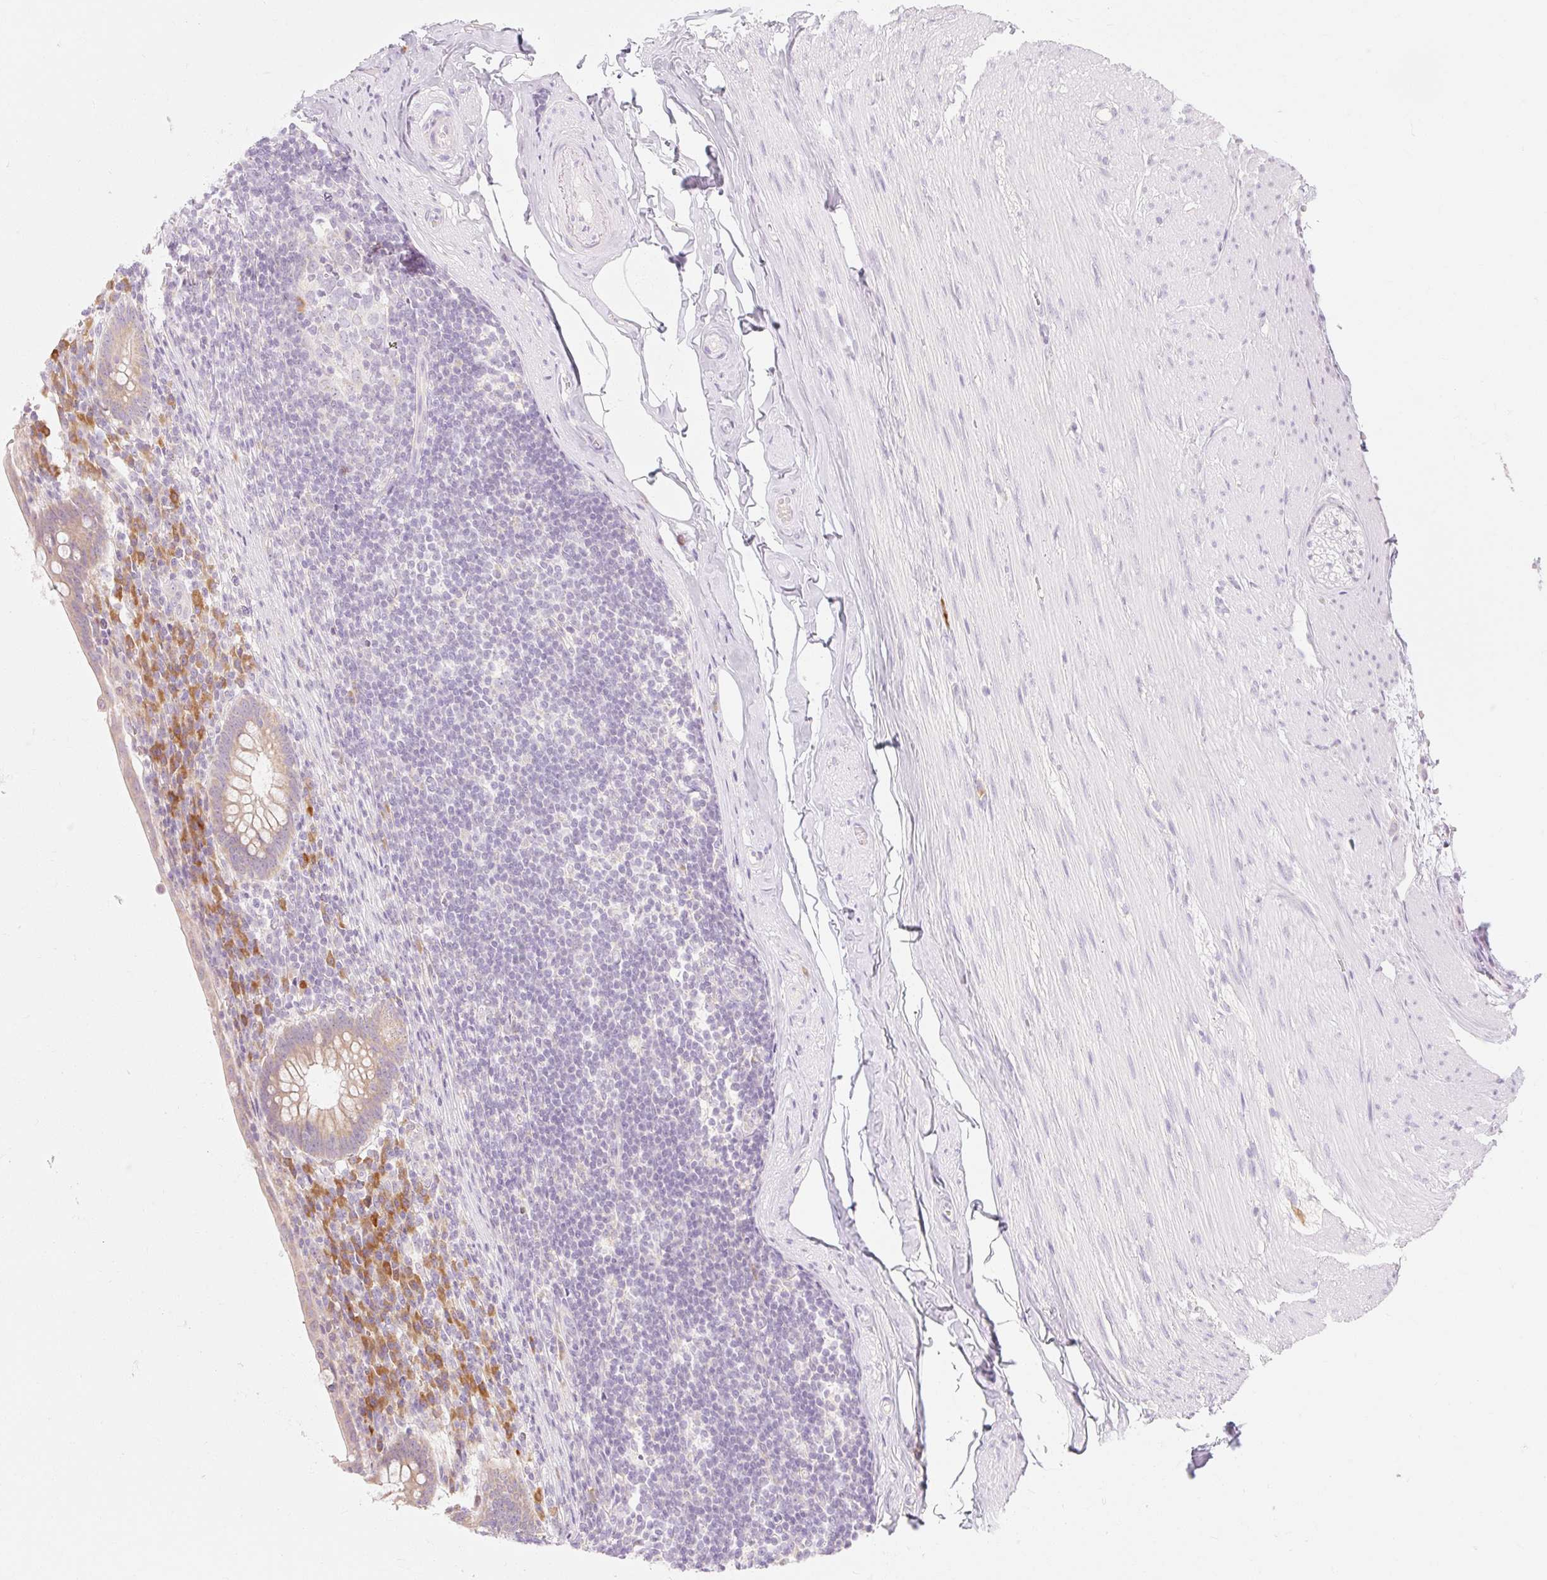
{"staining": {"intensity": "moderate", "quantity": ">75%", "location": "cytoplasmic/membranous"}, "tissue": "appendix", "cell_type": "Glandular cells", "image_type": "normal", "snomed": [{"axis": "morphology", "description": "Normal tissue, NOS"}, {"axis": "topography", "description": "Appendix"}], "caption": "Moderate cytoplasmic/membranous protein positivity is present in about >75% of glandular cells in appendix.", "gene": "MYO1D", "patient": {"sex": "female", "age": 56}}